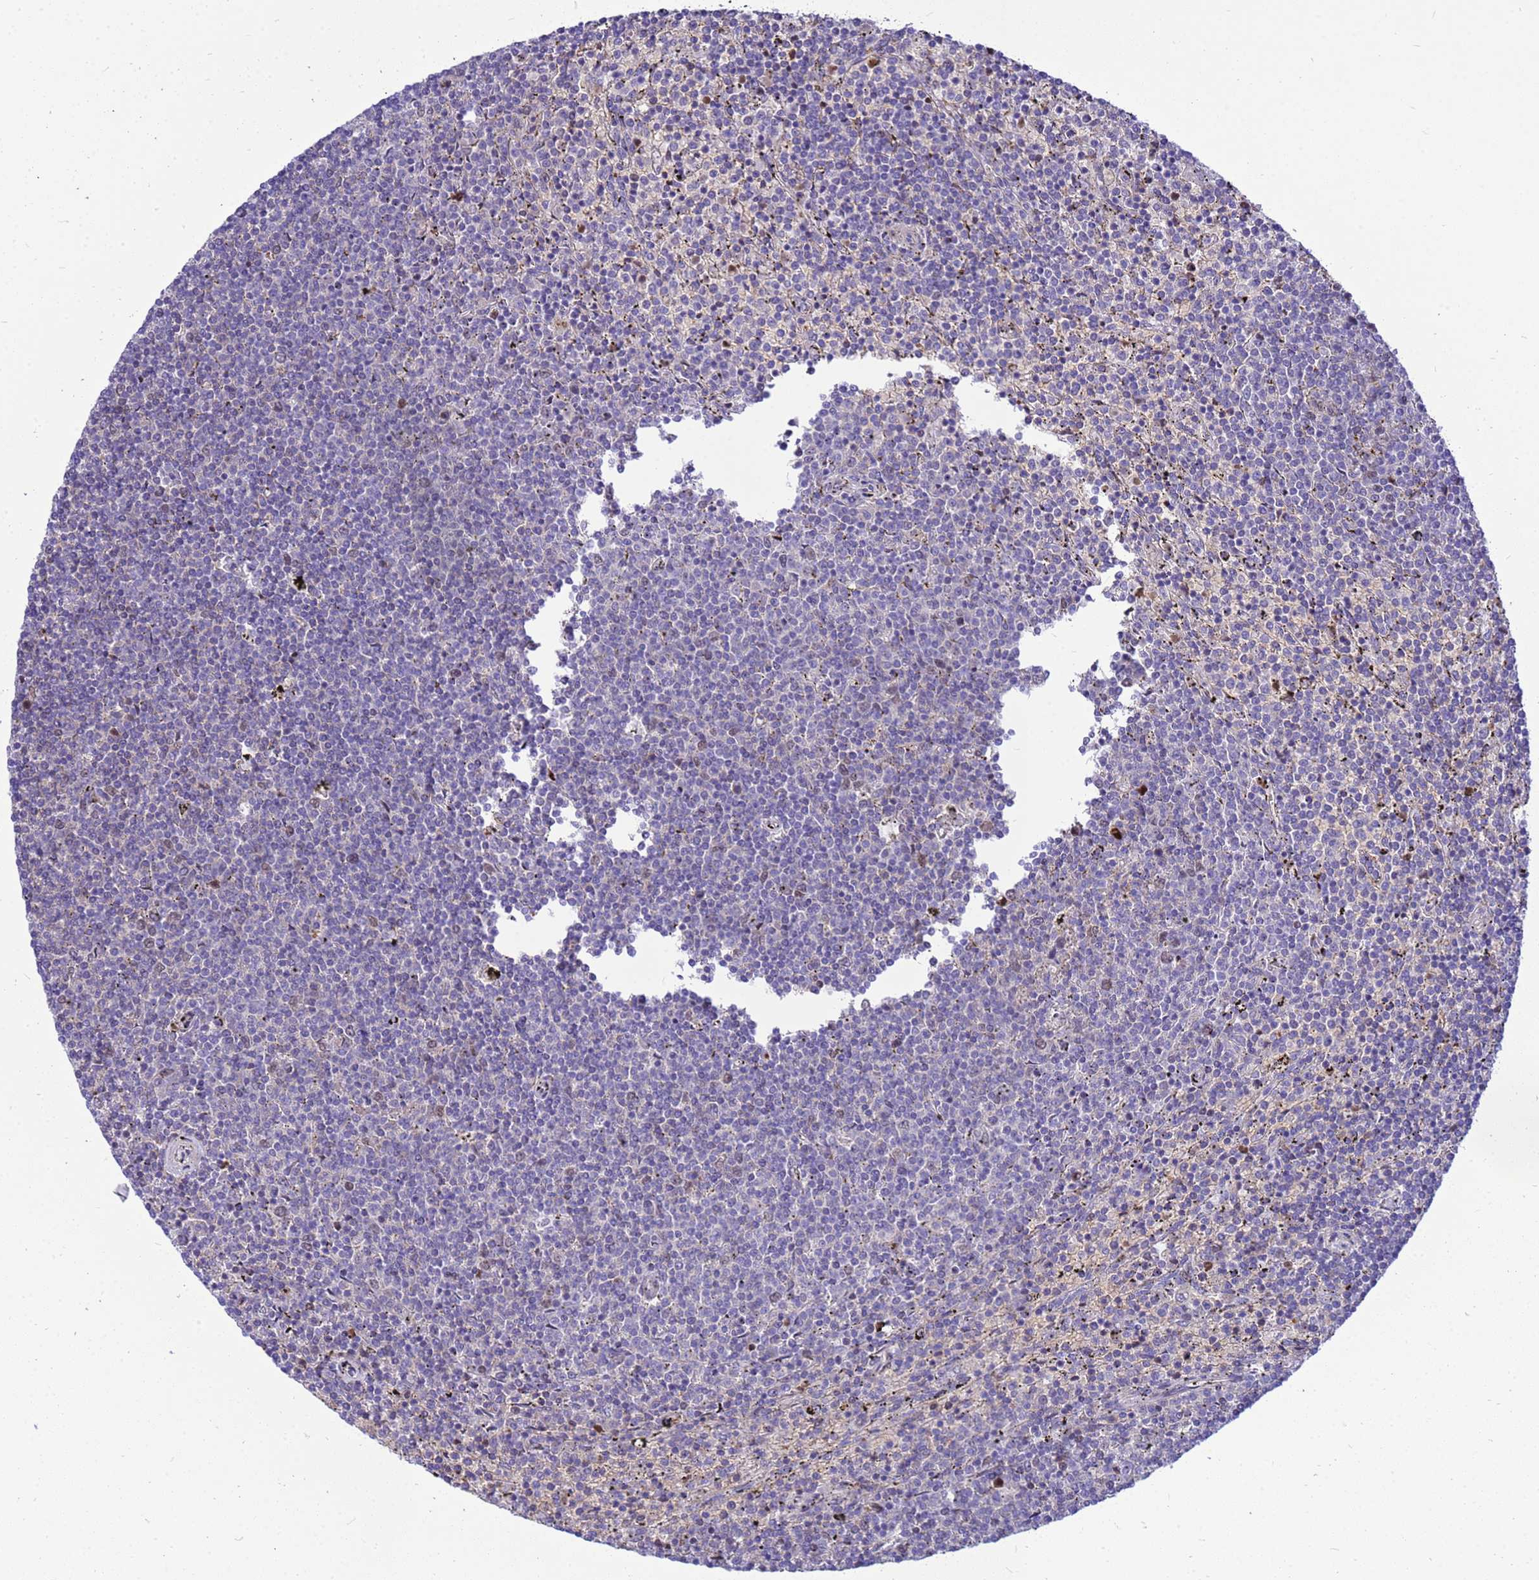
{"staining": {"intensity": "negative", "quantity": "none", "location": "none"}, "tissue": "lymphoma", "cell_type": "Tumor cells", "image_type": "cancer", "snomed": [{"axis": "morphology", "description": "Malignant lymphoma, non-Hodgkin's type, Low grade"}, {"axis": "topography", "description": "Spleen"}], "caption": "Tumor cells show no significant expression in low-grade malignant lymphoma, non-Hodgkin's type.", "gene": "ADAMTS7", "patient": {"sex": "female", "age": 50}}